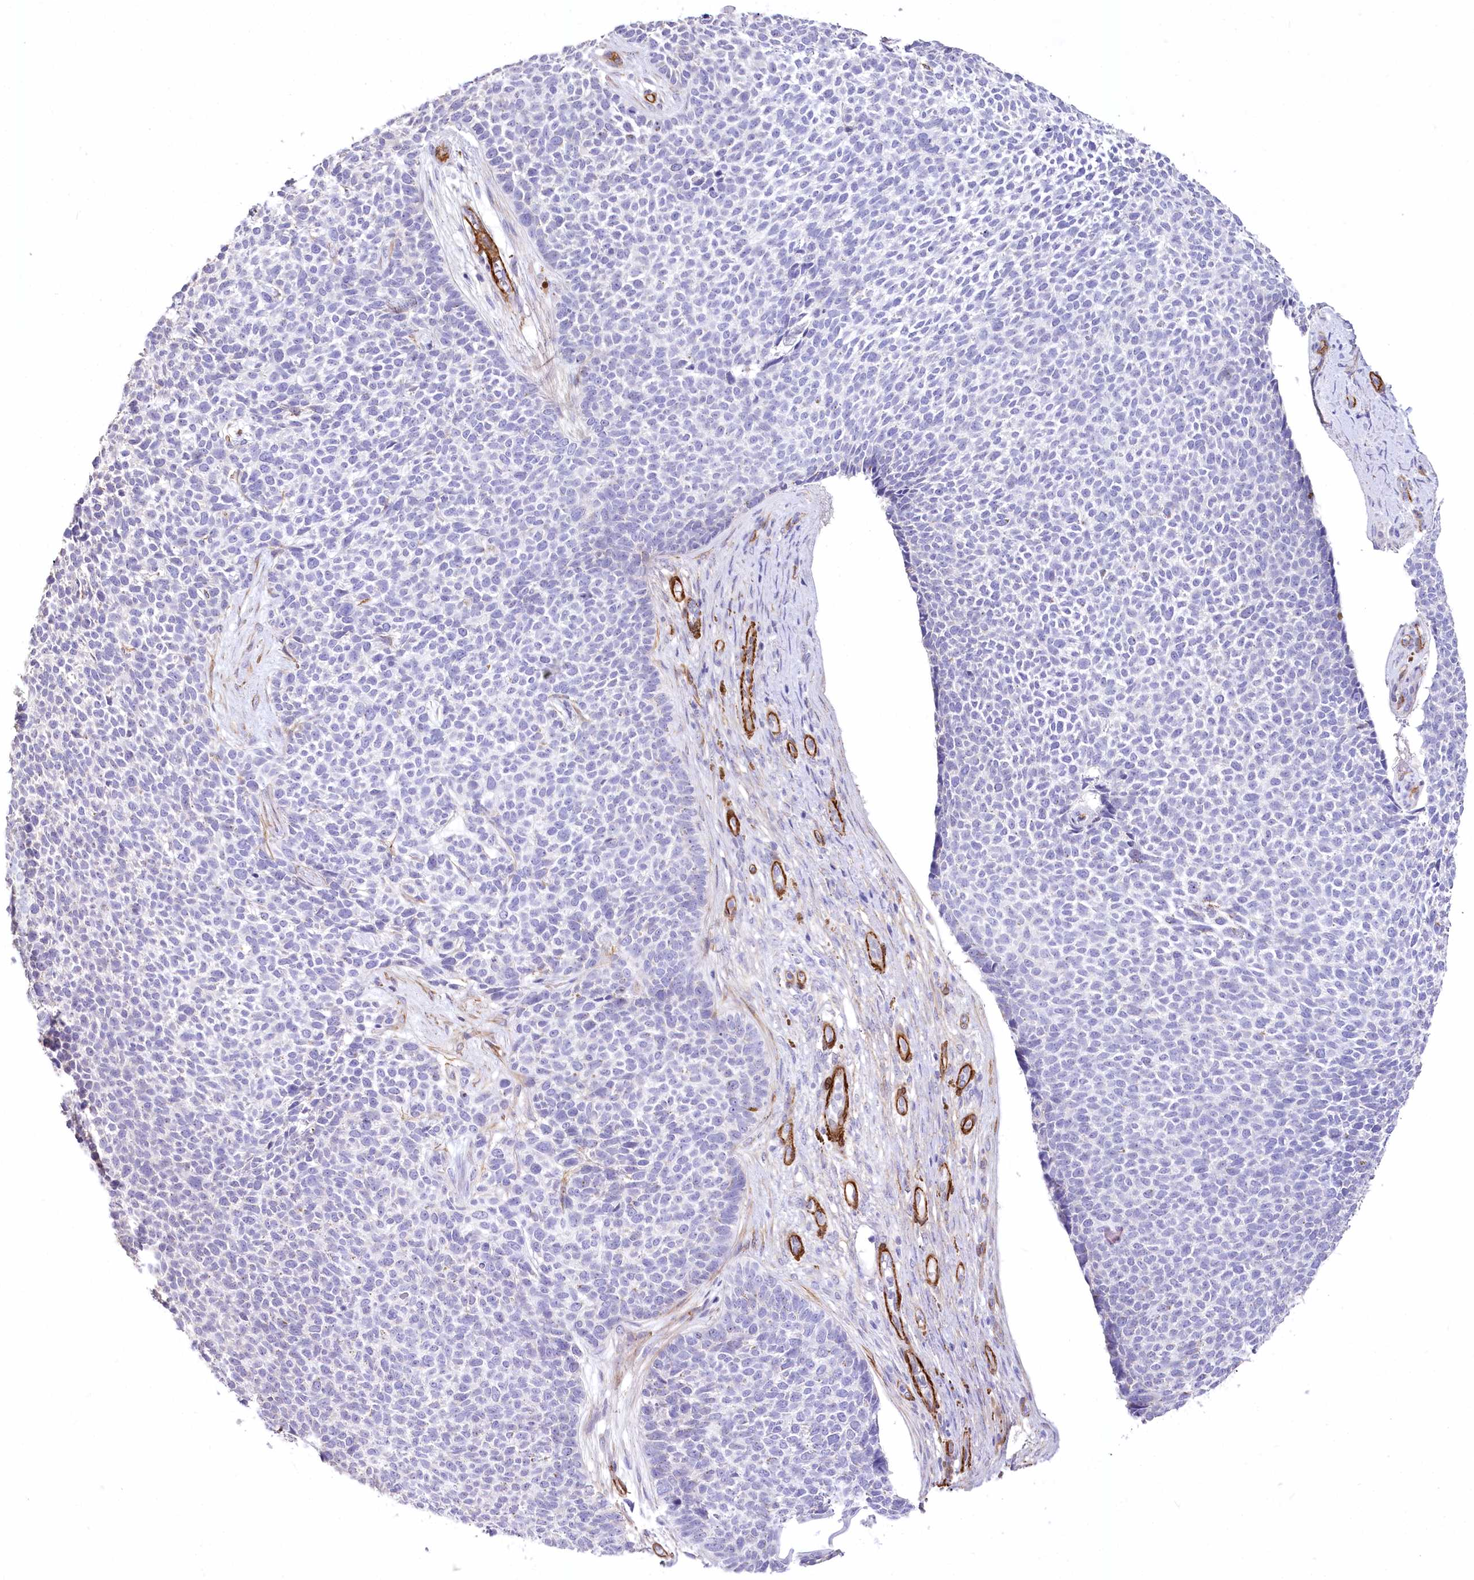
{"staining": {"intensity": "negative", "quantity": "none", "location": "none"}, "tissue": "skin cancer", "cell_type": "Tumor cells", "image_type": "cancer", "snomed": [{"axis": "morphology", "description": "Basal cell carcinoma"}, {"axis": "topography", "description": "Skin"}], "caption": "Immunohistochemical staining of skin cancer exhibits no significant expression in tumor cells. The staining is performed using DAB brown chromogen with nuclei counter-stained in using hematoxylin.", "gene": "SYNPO2", "patient": {"sex": "female", "age": 84}}